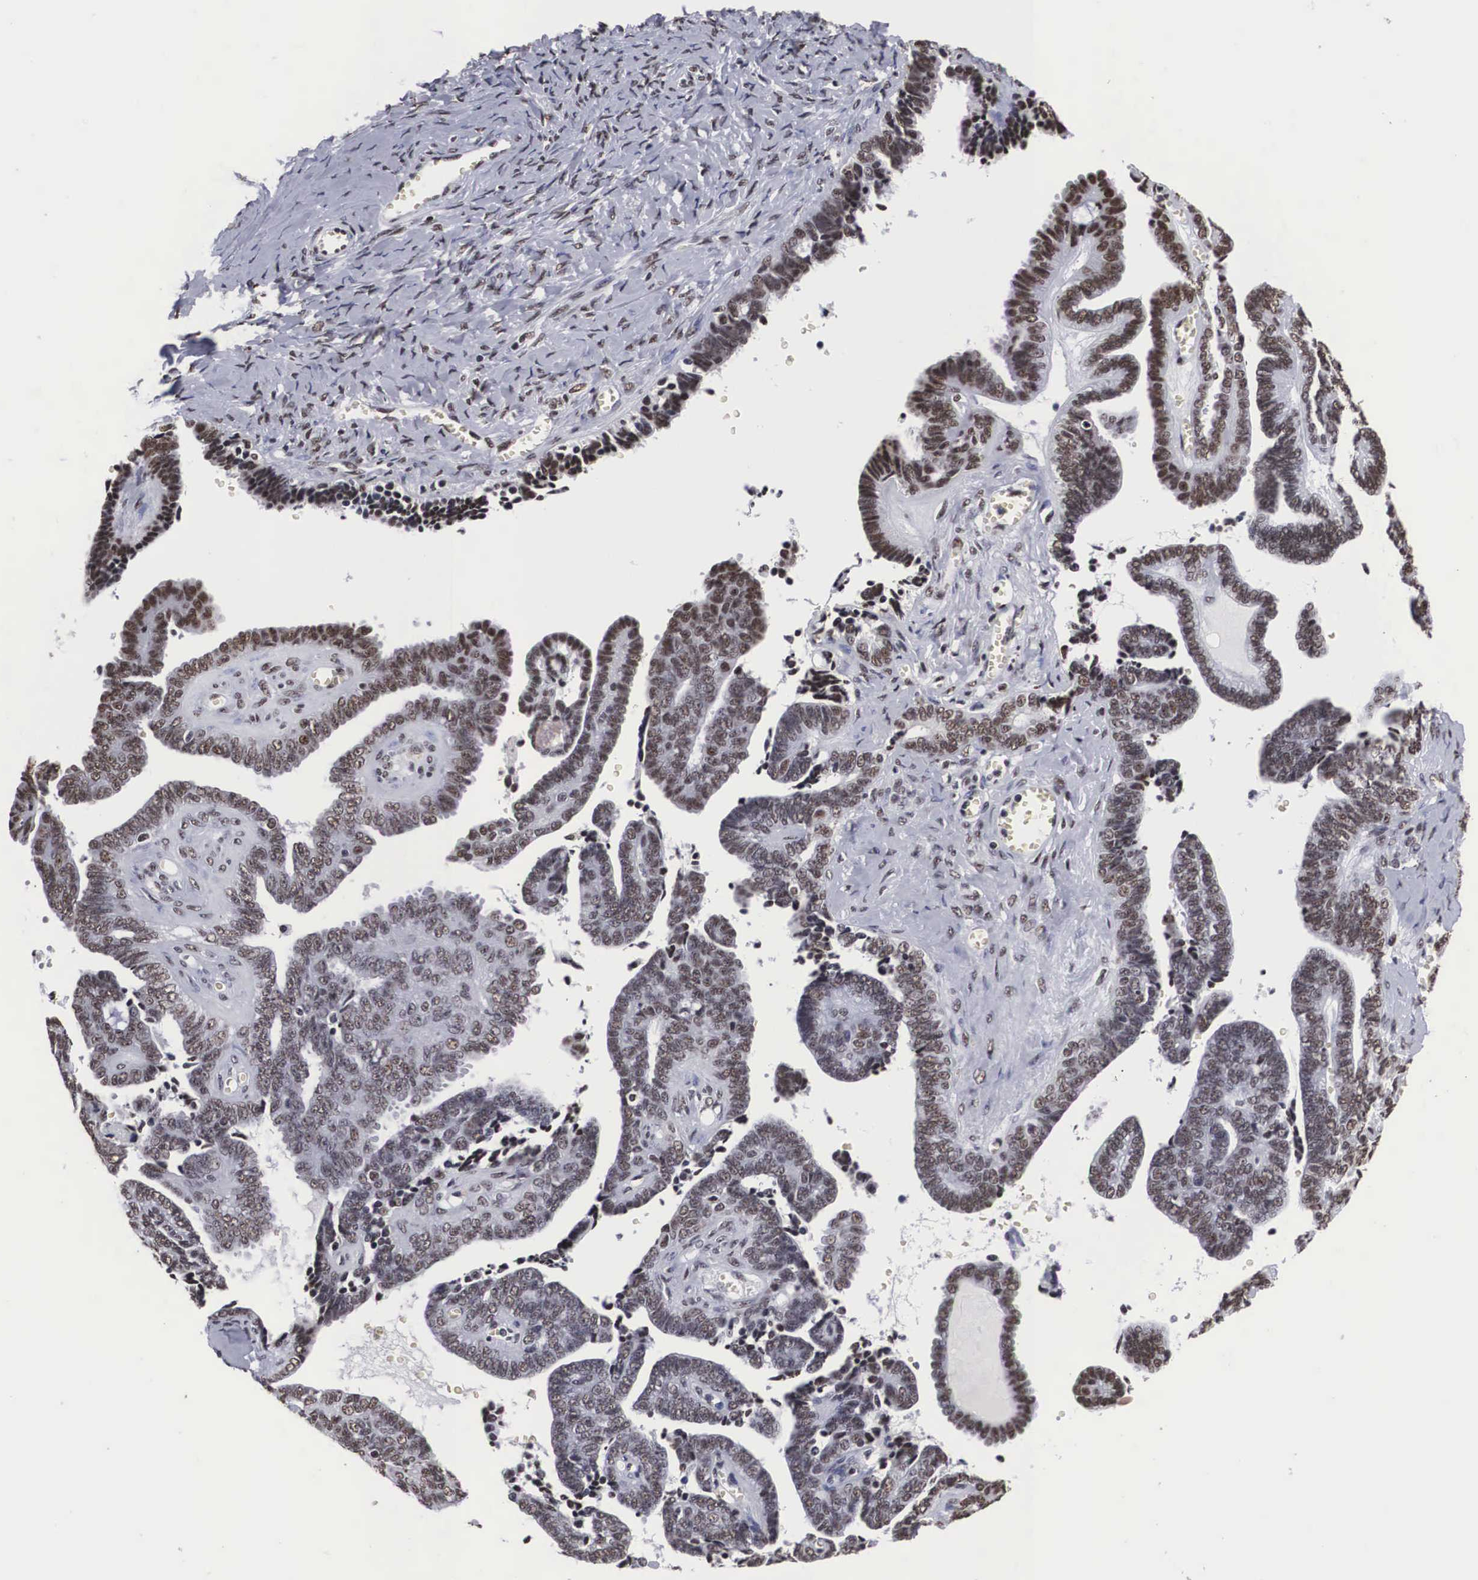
{"staining": {"intensity": "moderate", "quantity": ">75%", "location": "nuclear"}, "tissue": "ovarian cancer", "cell_type": "Tumor cells", "image_type": "cancer", "snomed": [{"axis": "morphology", "description": "Cystadenocarcinoma, serous, NOS"}, {"axis": "topography", "description": "Ovary"}], "caption": "The histopathology image reveals a brown stain indicating the presence of a protein in the nuclear of tumor cells in ovarian cancer.", "gene": "ACIN1", "patient": {"sex": "female", "age": 71}}